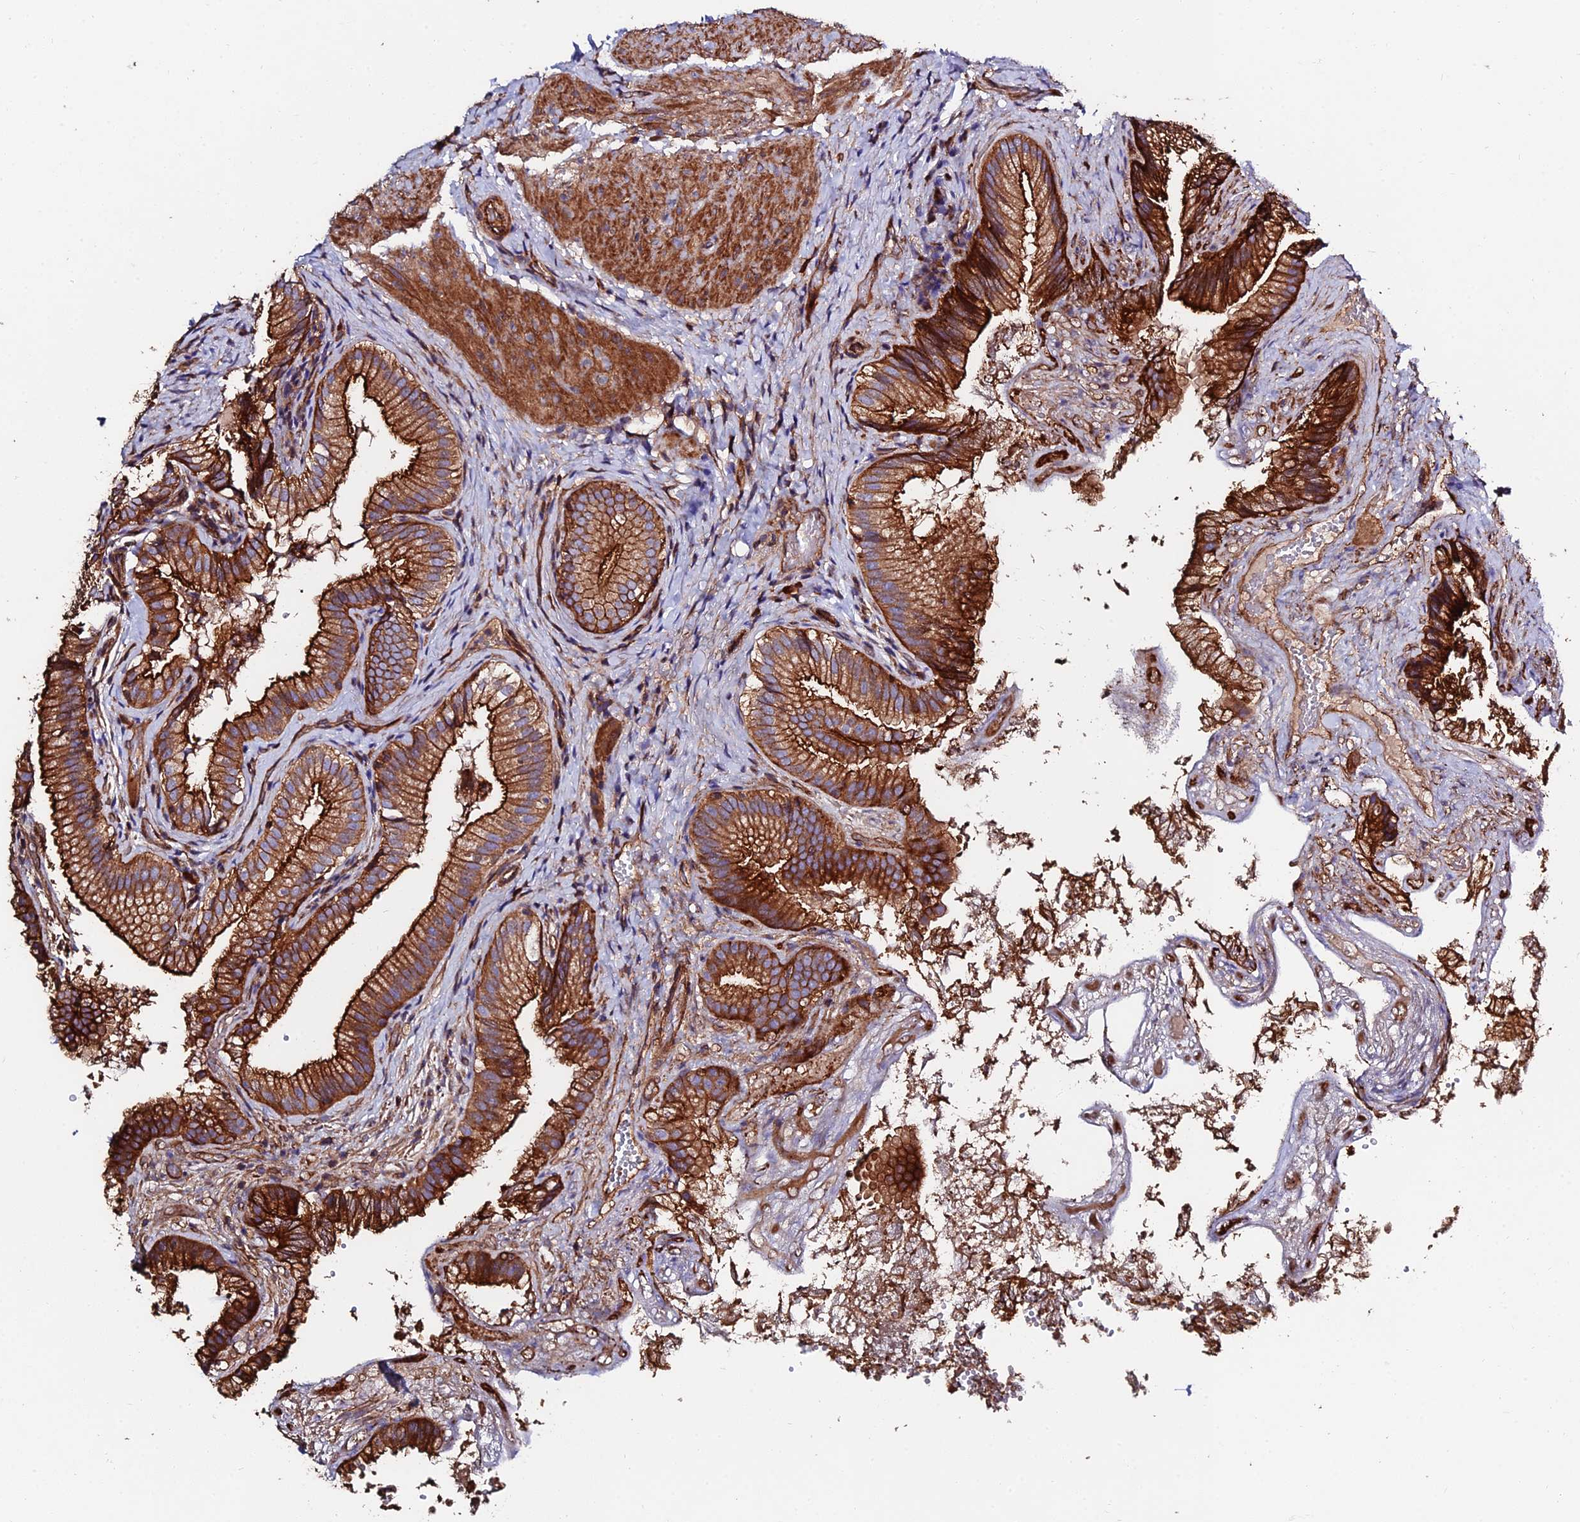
{"staining": {"intensity": "strong", "quantity": ">75%", "location": "cytoplasmic/membranous"}, "tissue": "gallbladder", "cell_type": "Glandular cells", "image_type": "normal", "snomed": [{"axis": "morphology", "description": "Normal tissue, NOS"}, {"axis": "topography", "description": "Gallbladder"}], "caption": "Immunohistochemistry (IHC) (DAB (3,3'-diaminobenzidine)) staining of benign human gallbladder demonstrates strong cytoplasmic/membranous protein staining in about >75% of glandular cells.", "gene": "EXT1", "patient": {"sex": "female", "age": 30}}